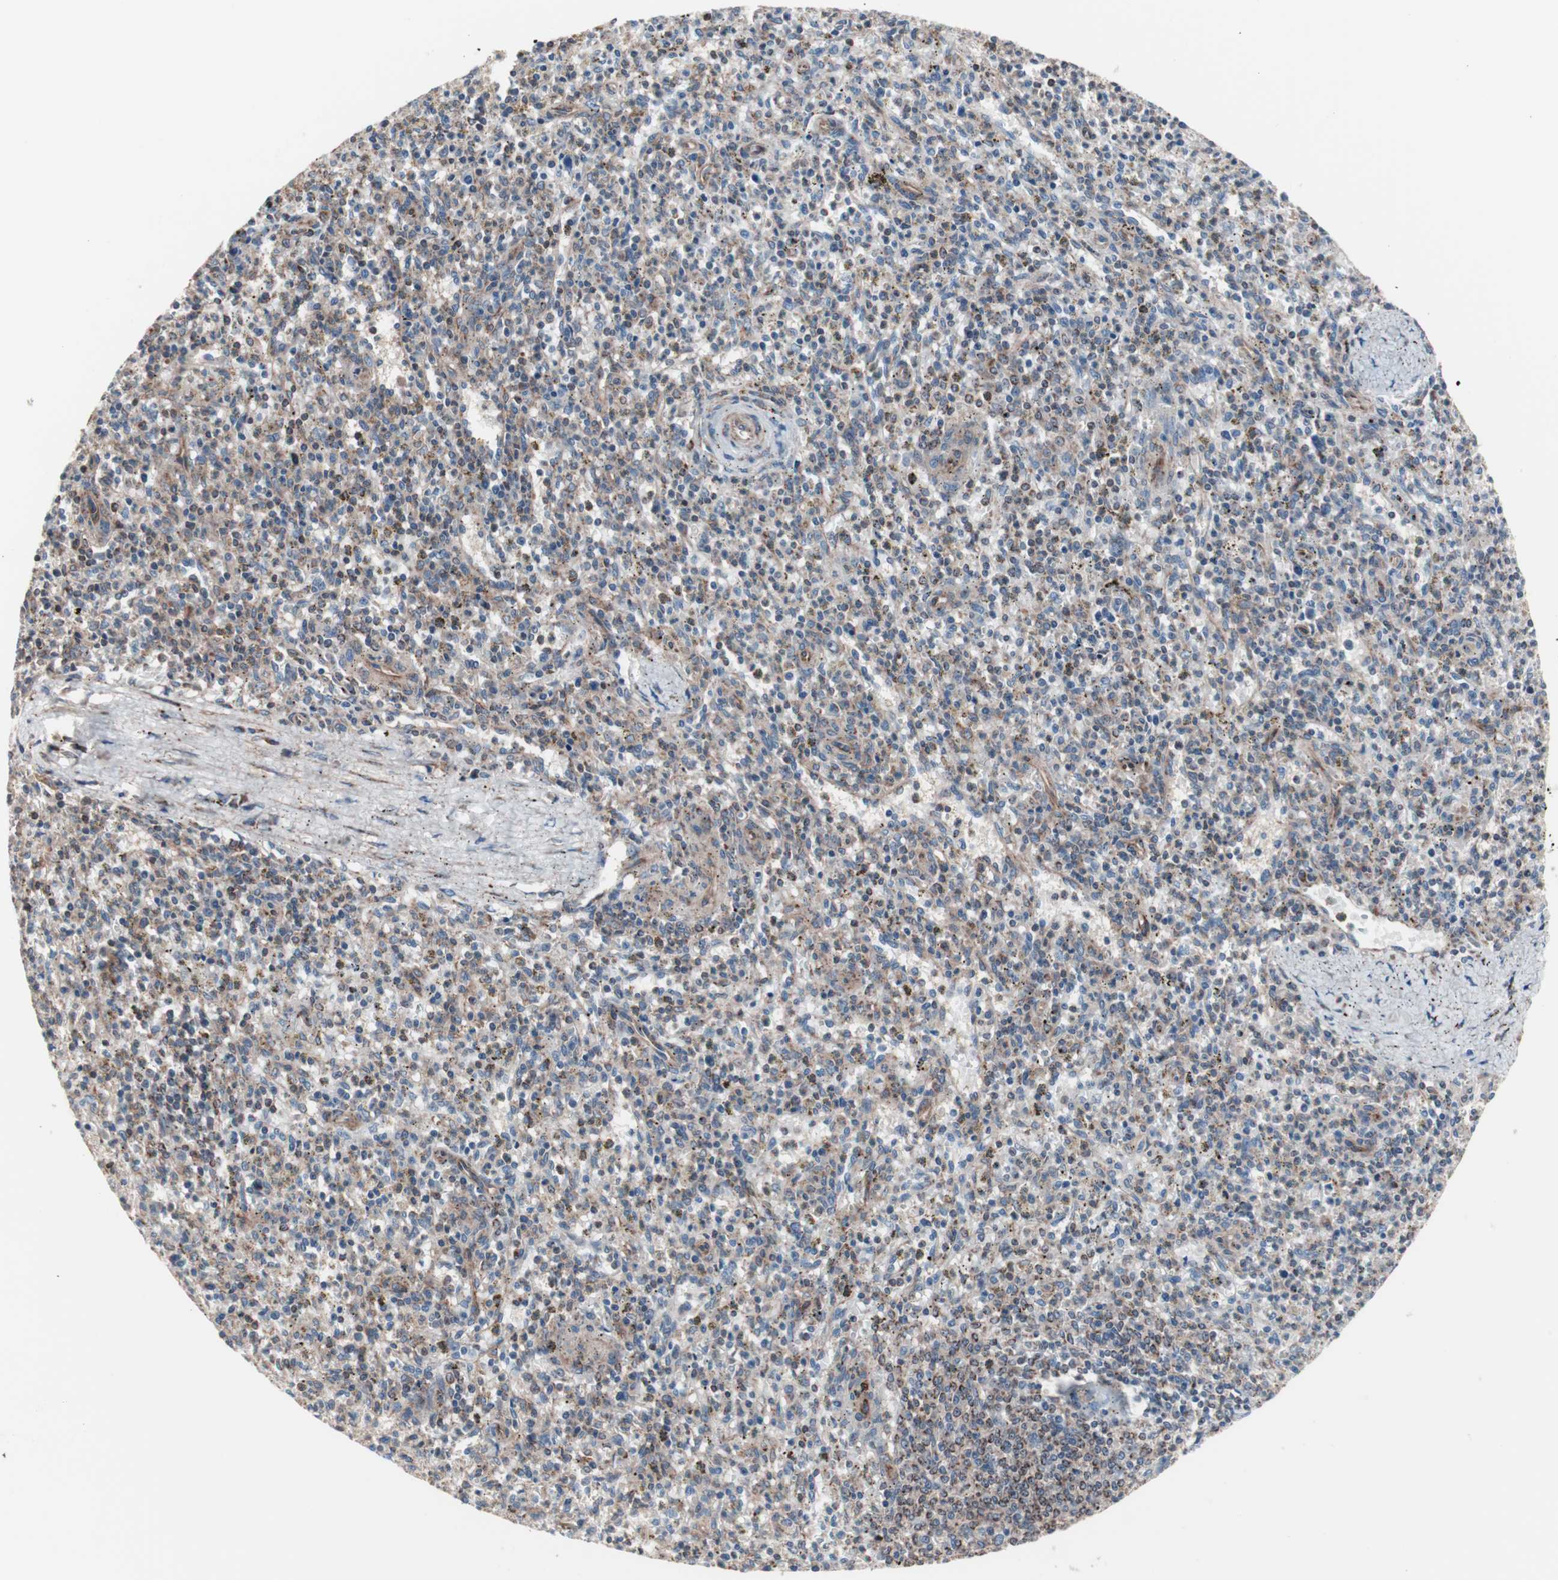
{"staining": {"intensity": "moderate", "quantity": ">75%", "location": "cytoplasmic/membranous"}, "tissue": "spleen", "cell_type": "Cells in red pulp", "image_type": "normal", "snomed": [{"axis": "morphology", "description": "Normal tissue, NOS"}, {"axis": "topography", "description": "Spleen"}], "caption": "Benign spleen was stained to show a protein in brown. There is medium levels of moderate cytoplasmic/membranous staining in approximately >75% of cells in red pulp. The staining is performed using DAB (3,3'-diaminobenzidine) brown chromogen to label protein expression. The nuclei are counter-stained blue using hematoxylin.", "gene": "CTTNBP2NL", "patient": {"sex": "male", "age": 72}}